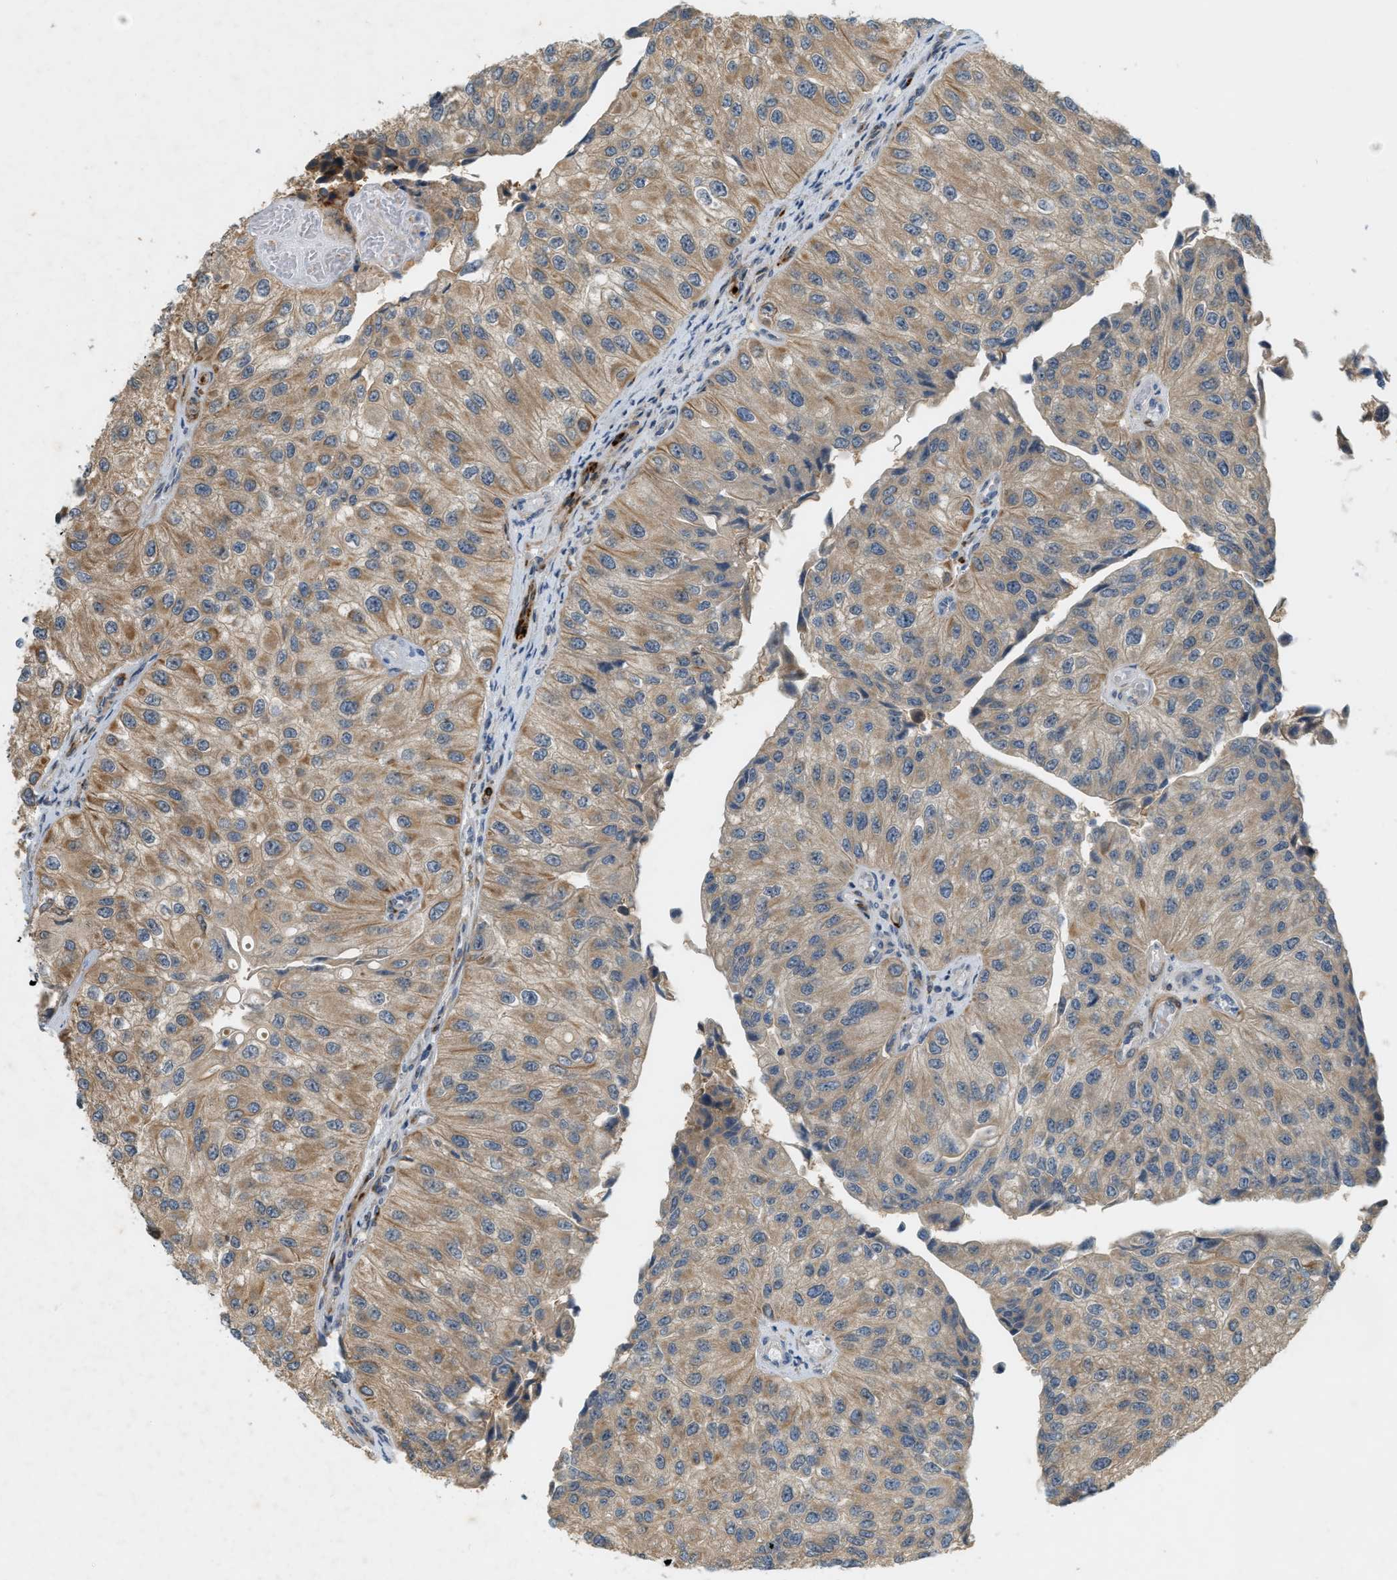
{"staining": {"intensity": "moderate", "quantity": ">75%", "location": "cytoplasmic/membranous"}, "tissue": "urothelial cancer", "cell_type": "Tumor cells", "image_type": "cancer", "snomed": [{"axis": "morphology", "description": "Urothelial carcinoma, High grade"}, {"axis": "topography", "description": "Kidney"}, {"axis": "topography", "description": "Urinary bladder"}], "caption": "IHC (DAB) staining of human urothelial cancer displays moderate cytoplasmic/membranous protein staining in about >75% of tumor cells. Immunohistochemistry stains the protein in brown and the nuclei are stained blue.", "gene": "PDCL3", "patient": {"sex": "male", "age": 77}}